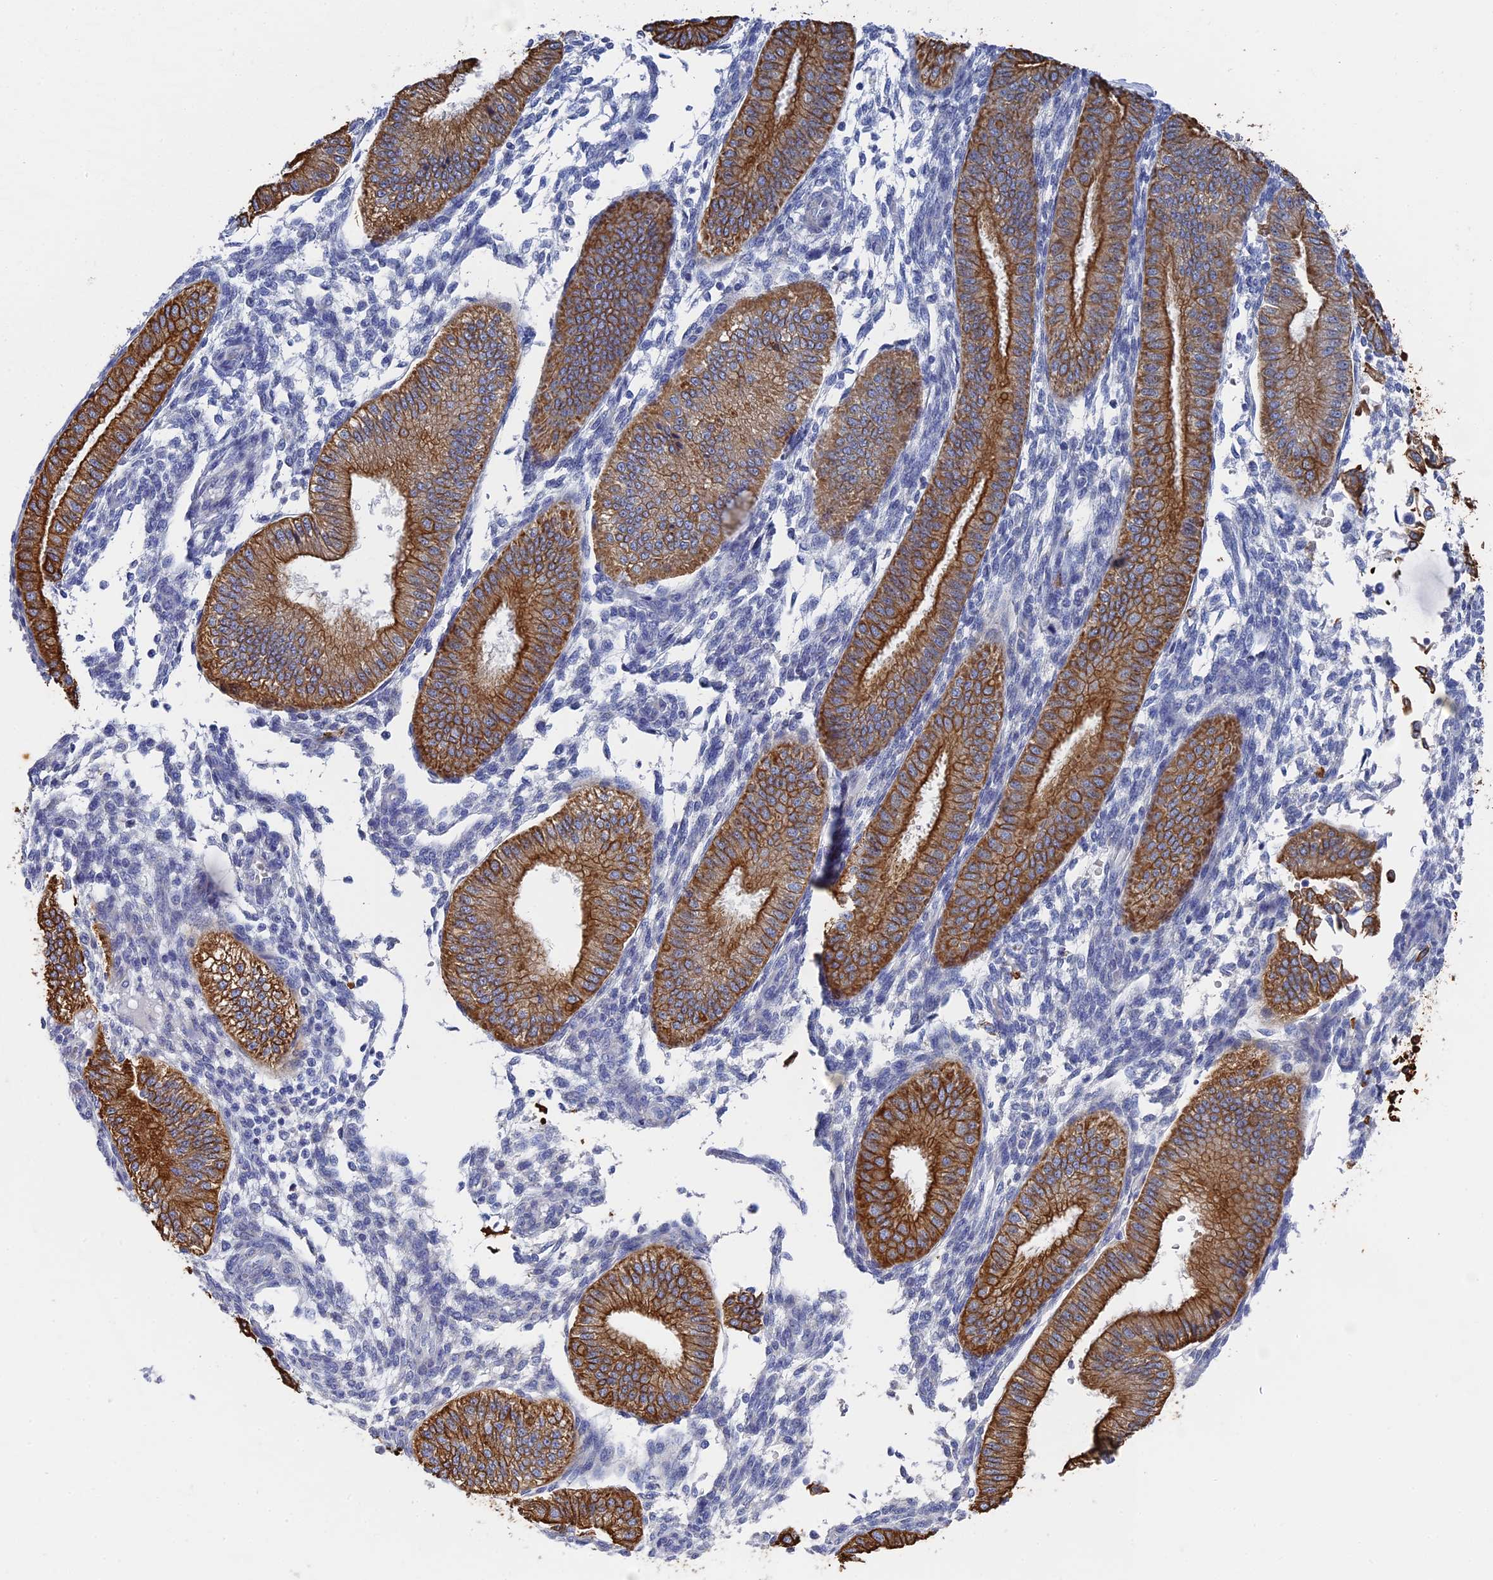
{"staining": {"intensity": "negative", "quantity": "none", "location": "none"}, "tissue": "endometrium", "cell_type": "Cells in endometrial stroma", "image_type": "normal", "snomed": [{"axis": "morphology", "description": "Normal tissue, NOS"}, {"axis": "topography", "description": "Endometrium"}], "caption": "Immunohistochemistry of unremarkable human endometrium reveals no expression in cells in endometrial stroma.", "gene": "SRFBP1", "patient": {"sex": "female", "age": 39}}